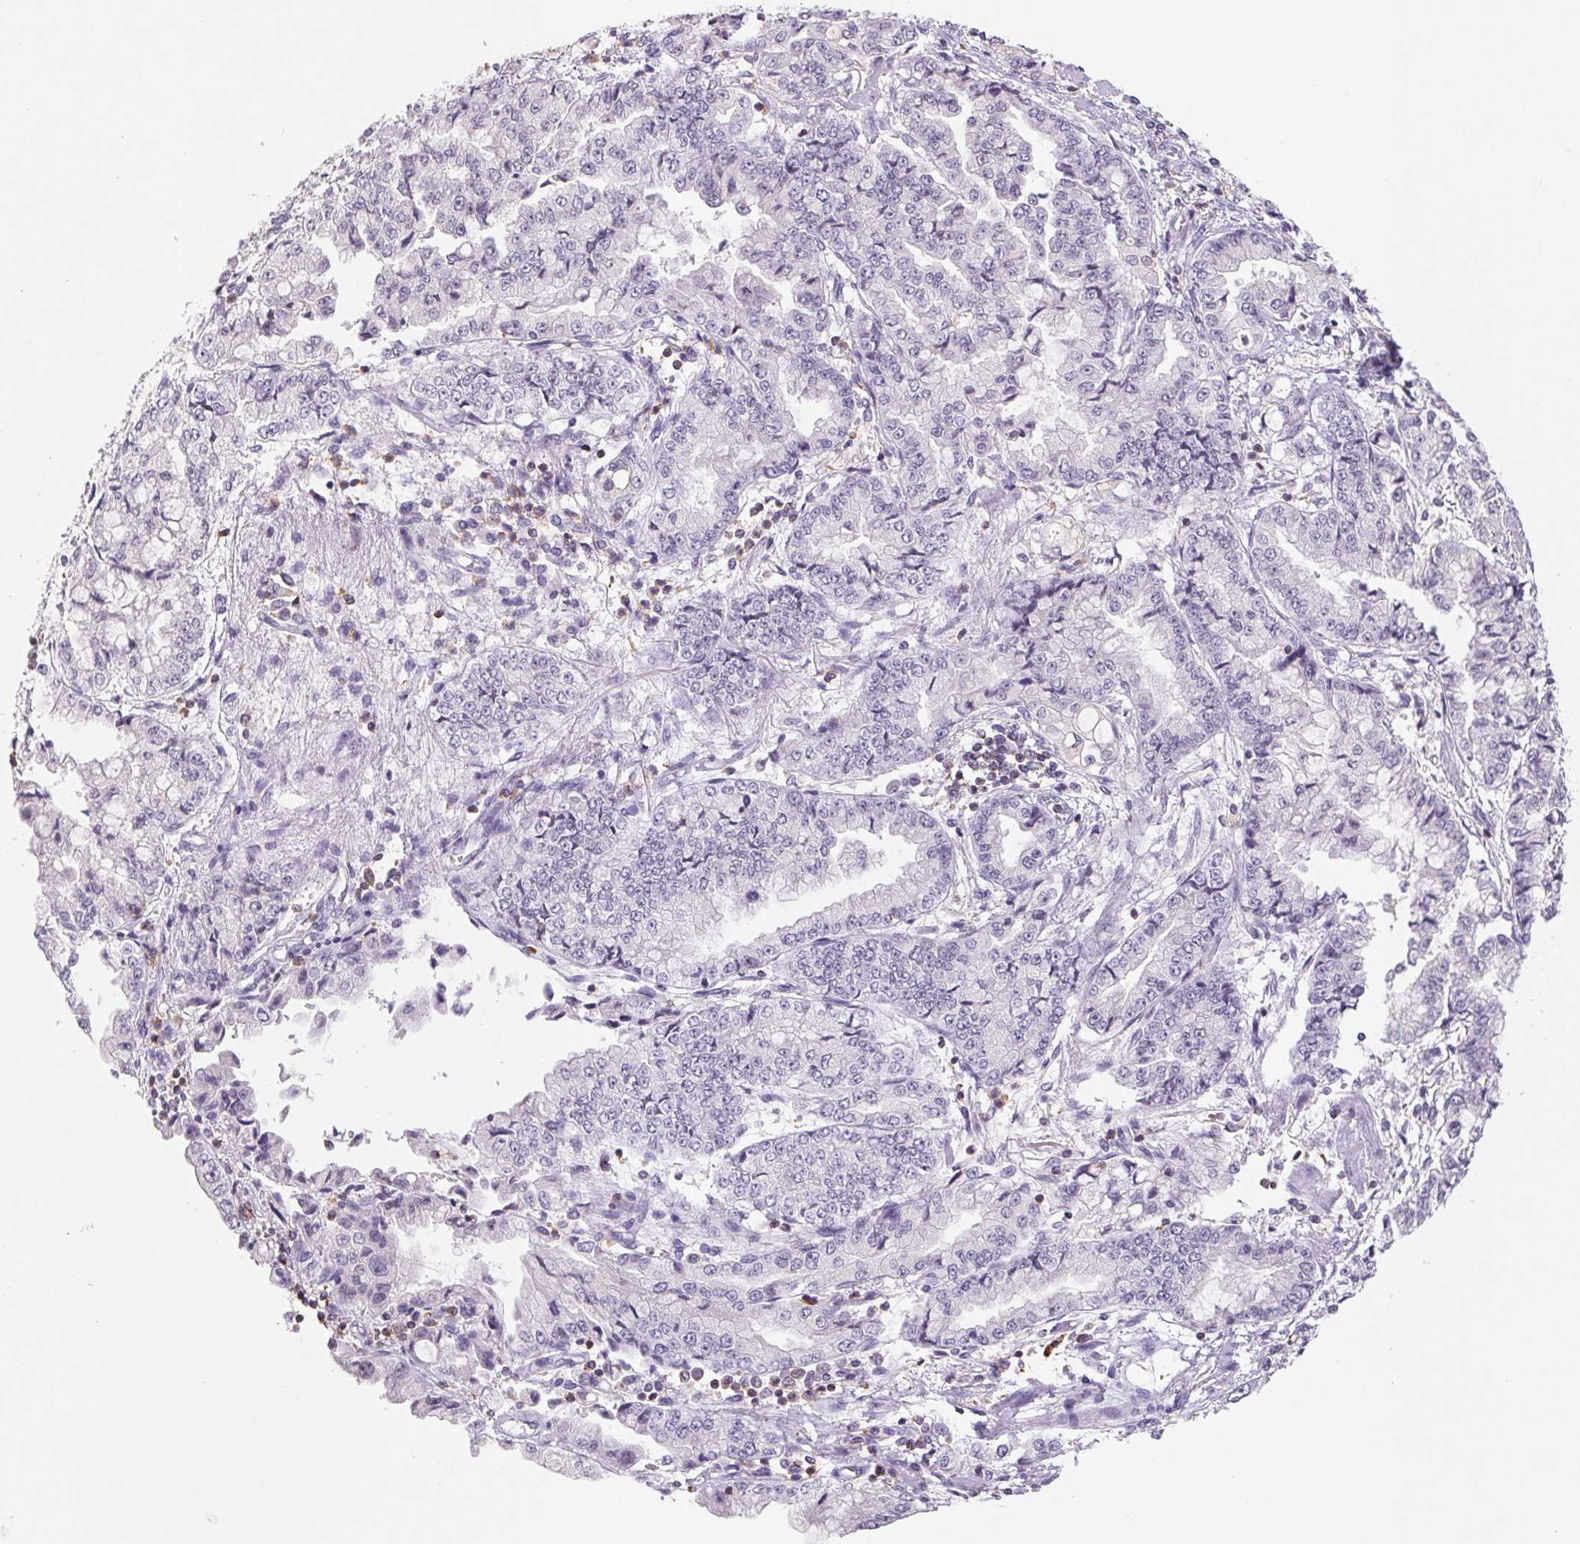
{"staining": {"intensity": "negative", "quantity": "none", "location": "none"}, "tissue": "stomach cancer", "cell_type": "Tumor cells", "image_type": "cancer", "snomed": [{"axis": "morphology", "description": "Adenocarcinoma, NOS"}, {"axis": "topography", "description": "Stomach, upper"}], "caption": "Immunohistochemistry (IHC) image of human adenocarcinoma (stomach) stained for a protein (brown), which reveals no expression in tumor cells.", "gene": "KIF26A", "patient": {"sex": "female", "age": 74}}